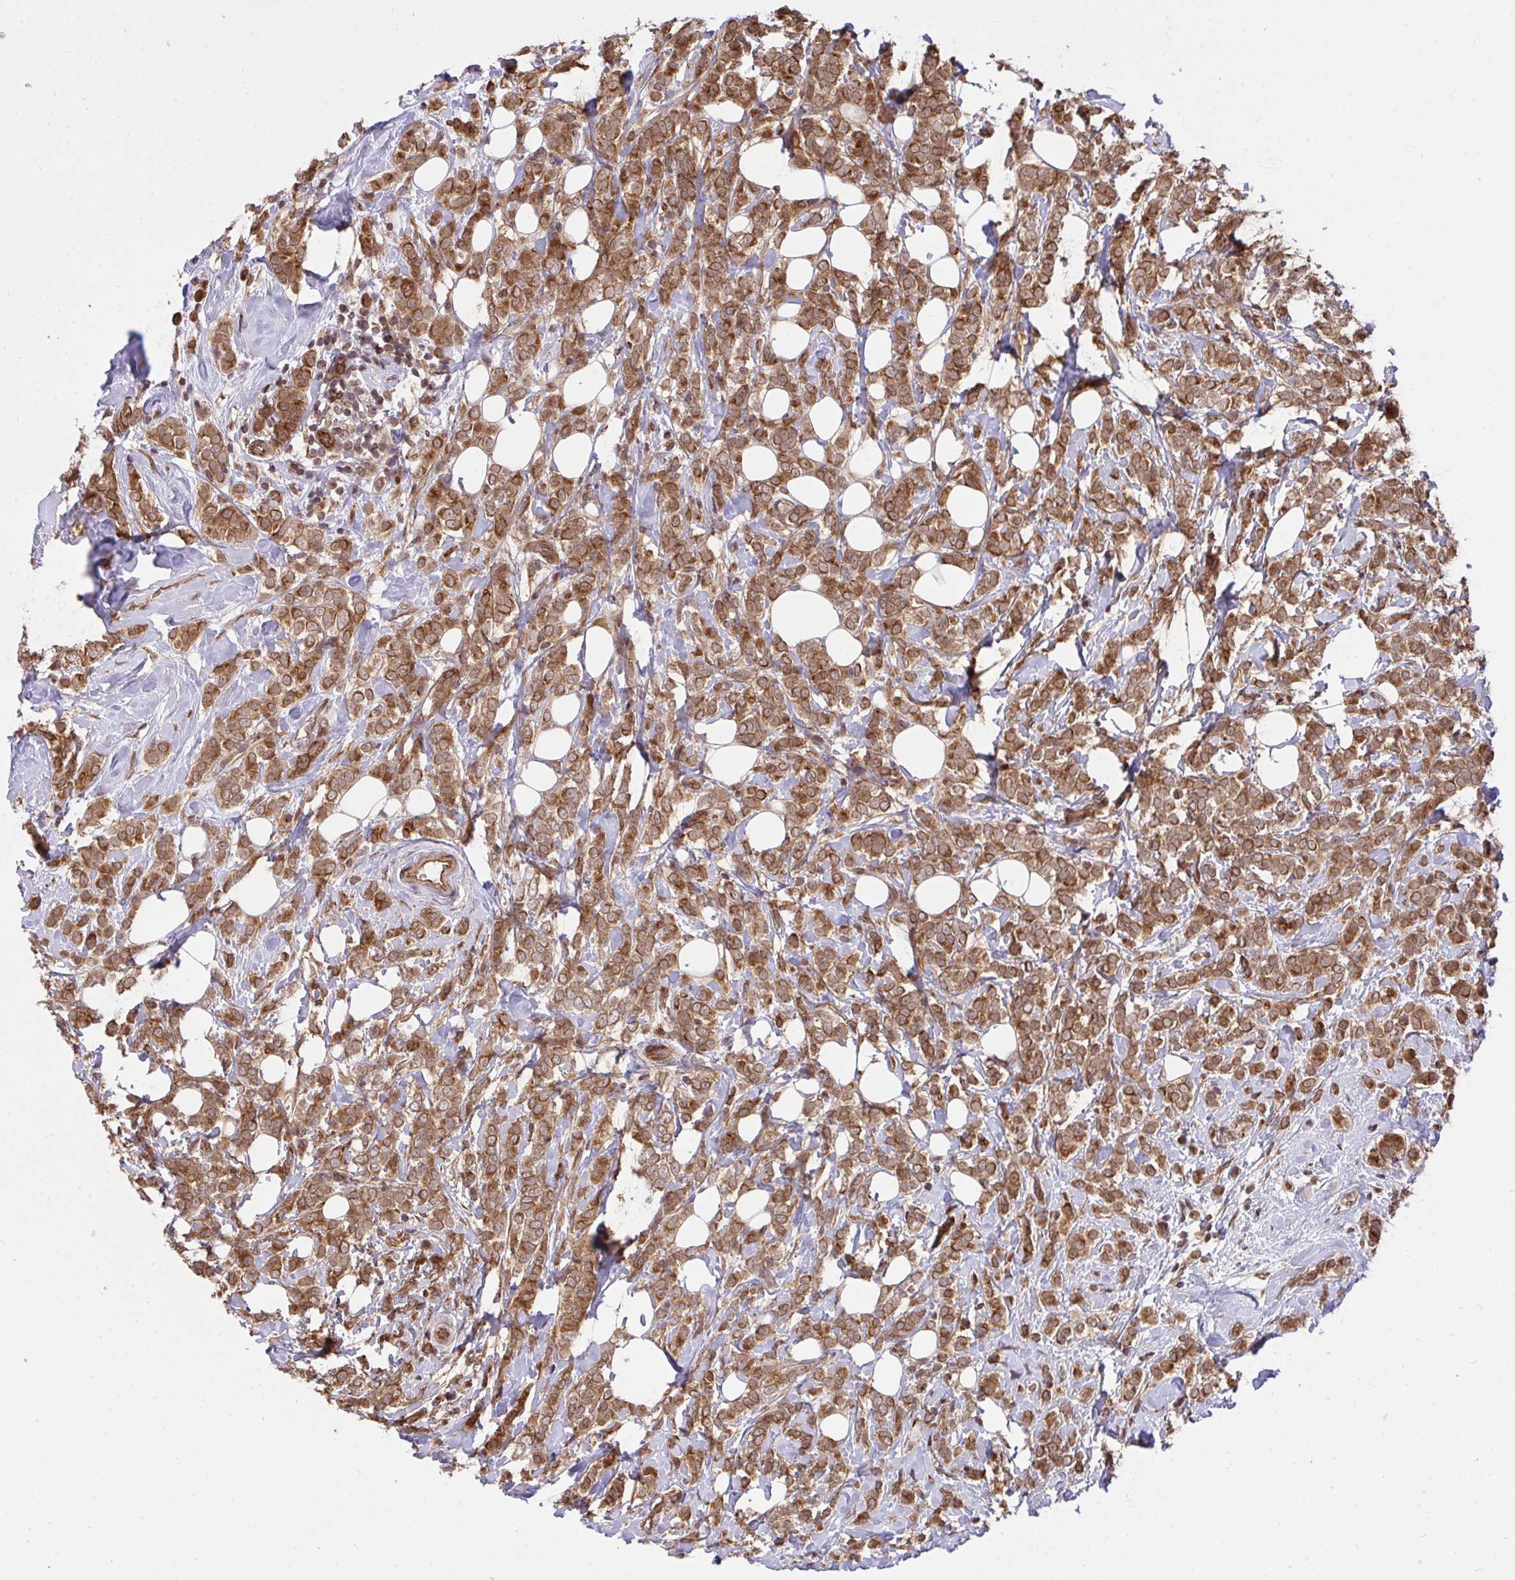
{"staining": {"intensity": "moderate", "quantity": ">75%", "location": "cytoplasmic/membranous"}, "tissue": "breast cancer", "cell_type": "Tumor cells", "image_type": "cancer", "snomed": [{"axis": "morphology", "description": "Lobular carcinoma"}, {"axis": "topography", "description": "Breast"}], "caption": "DAB (3,3'-diaminobenzidine) immunohistochemical staining of breast cancer (lobular carcinoma) demonstrates moderate cytoplasmic/membranous protein positivity in about >75% of tumor cells. The protein is shown in brown color, while the nuclei are stained blue.", "gene": "ERI1", "patient": {"sex": "female", "age": 49}}